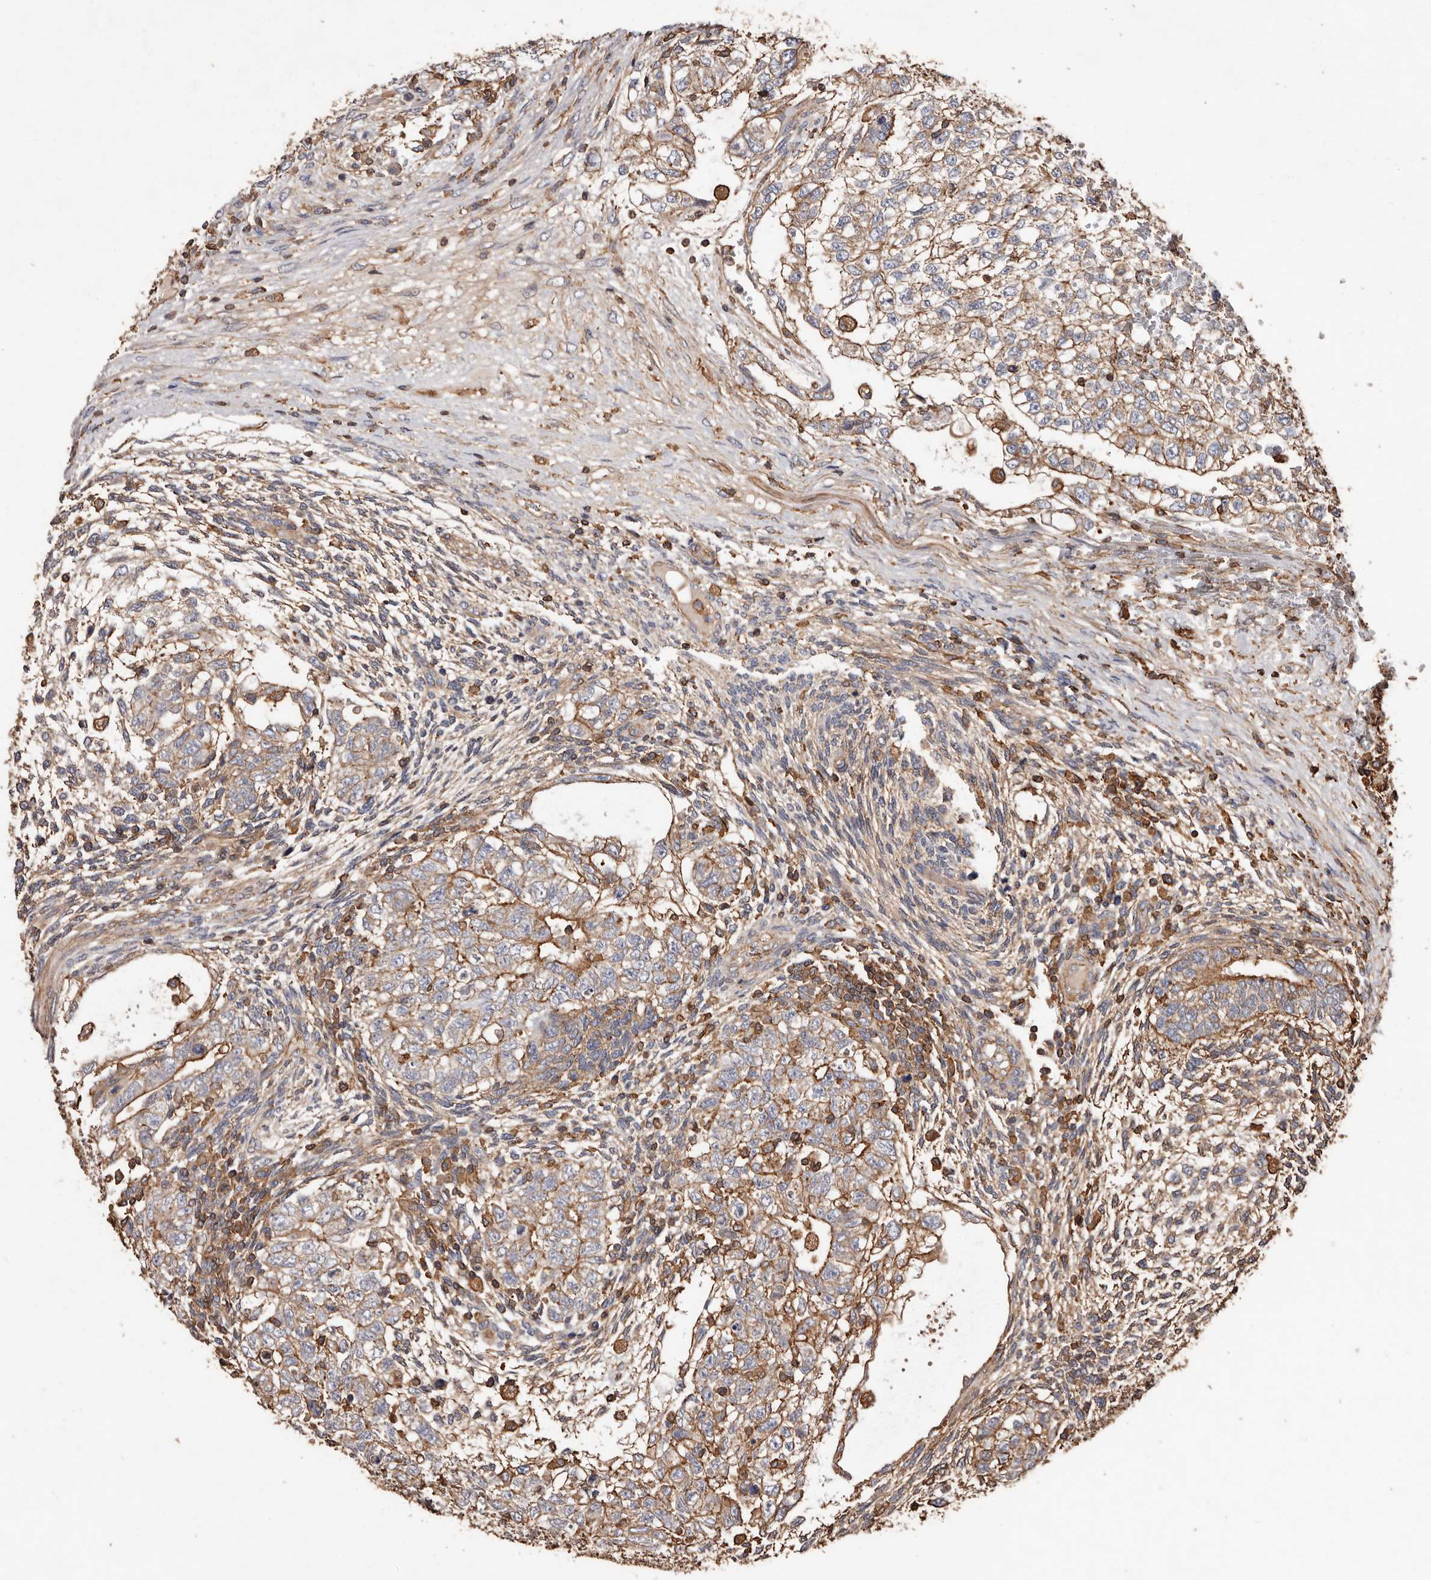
{"staining": {"intensity": "moderate", "quantity": "25%-75%", "location": "cytoplasmic/membranous"}, "tissue": "testis cancer", "cell_type": "Tumor cells", "image_type": "cancer", "snomed": [{"axis": "morphology", "description": "Carcinoma, Embryonal, NOS"}, {"axis": "topography", "description": "Testis"}], "caption": "IHC staining of testis cancer (embryonal carcinoma), which demonstrates medium levels of moderate cytoplasmic/membranous positivity in approximately 25%-75% of tumor cells indicating moderate cytoplasmic/membranous protein staining. The staining was performed using DAB (brown) for protein detection and nuclei were counterstained in hematoxylin (blue).", "gene": "COQ8B", "patient": {"sex": "male", "age": 37}}